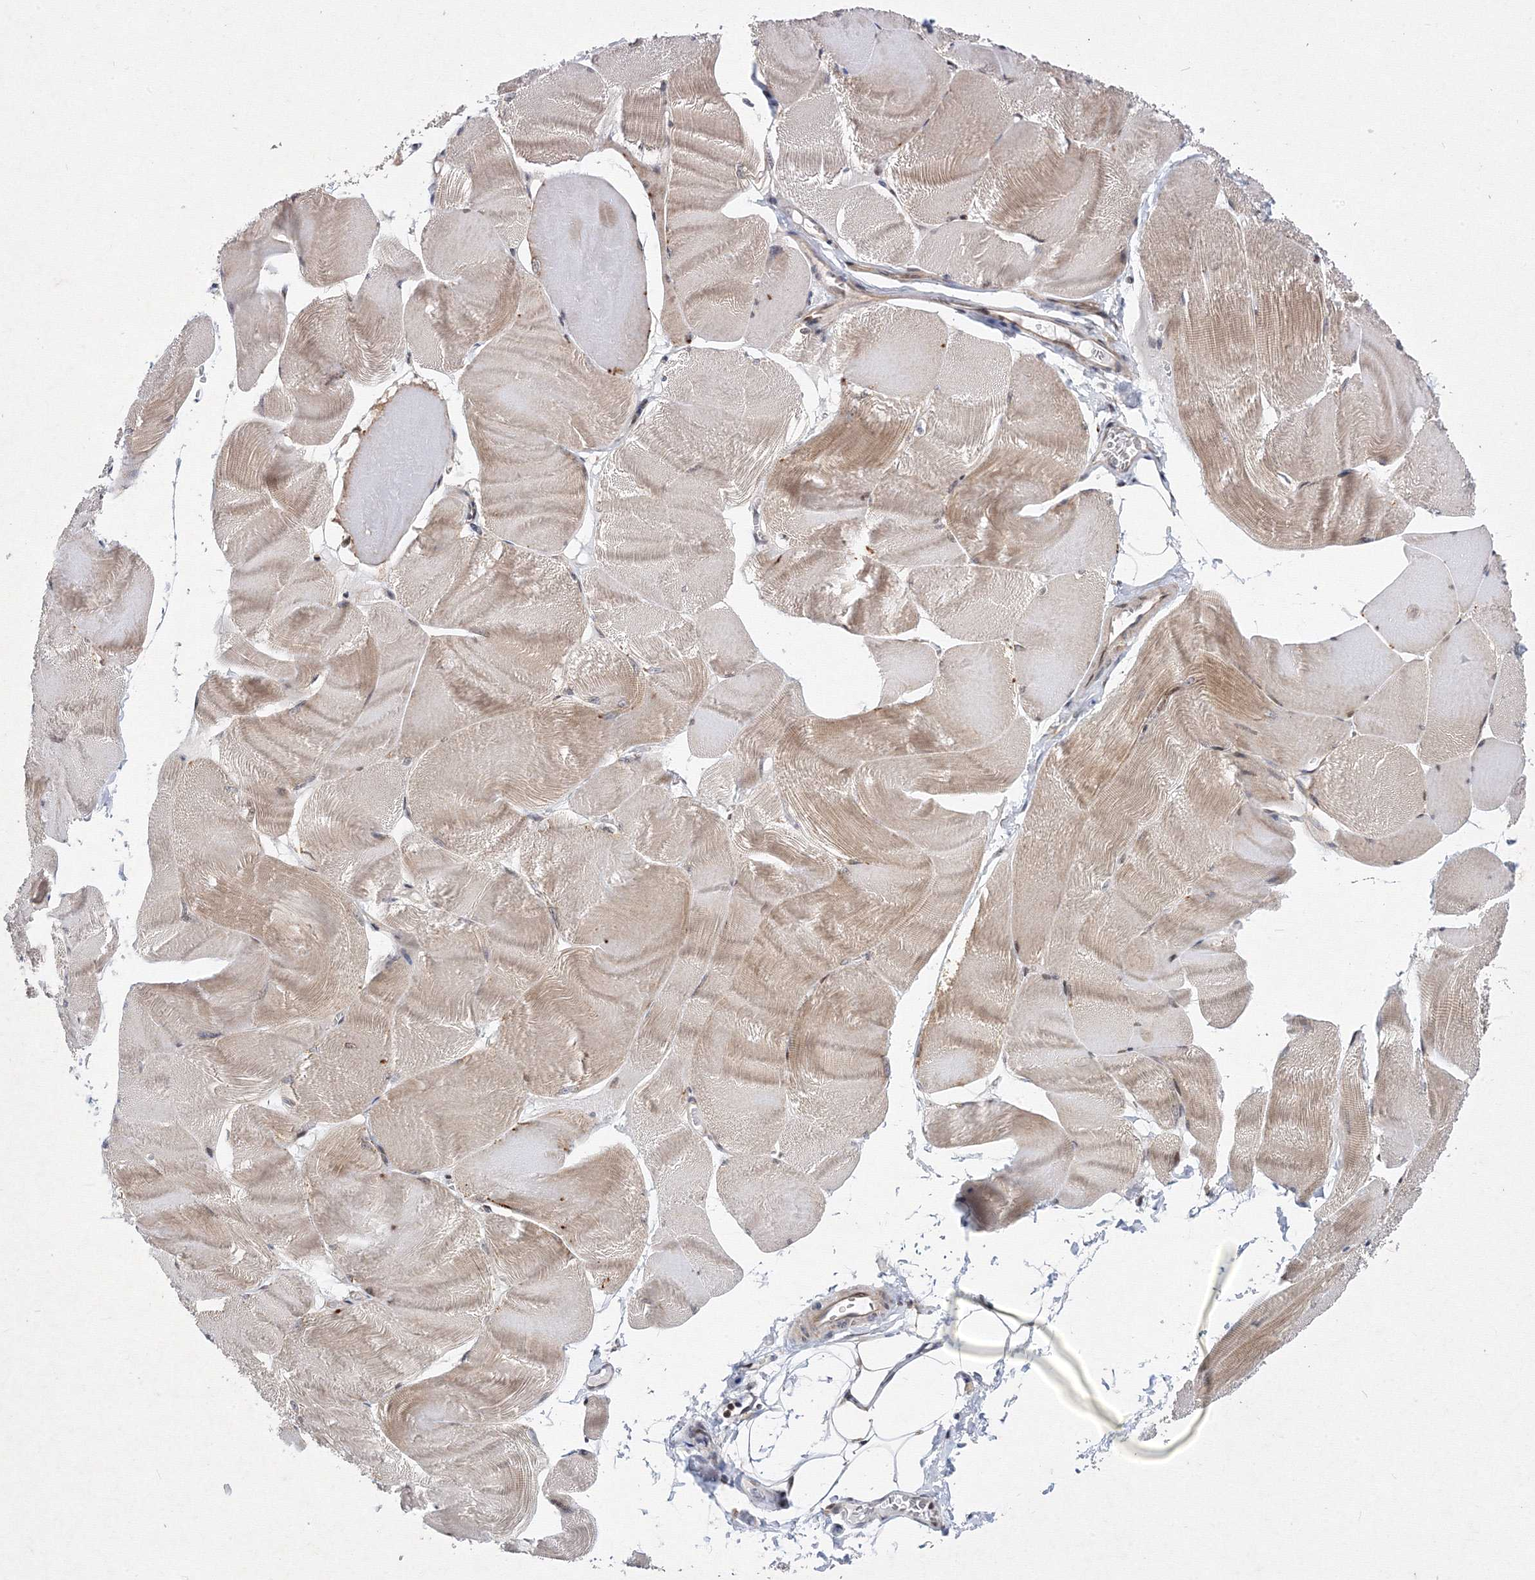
{"staining": {"intensity": "moderate", "quantity": "<25%", "location": "cytoplasmic/membranous"}, "tissue": "skeletal muscle", "cell_type": "Myocytes", "image_type": "normal", "snomed": [{"axis": "morphology", "description": "Normal tissue, NOS"}, {"axis": "morphology", "description": "Basal cell carcinoma"}, {"axis": "topography", "description": "Skeletal muscle"}], "caption": "High-power microscopy captured an immunohistochemistry image of unremarkable skeletal muscle, revealing moderate cytoplasmic/membranous expression in approximately <25% of myocytes.", "gene": "GPN1", "patient": {"sex": "female", "age": 64}}